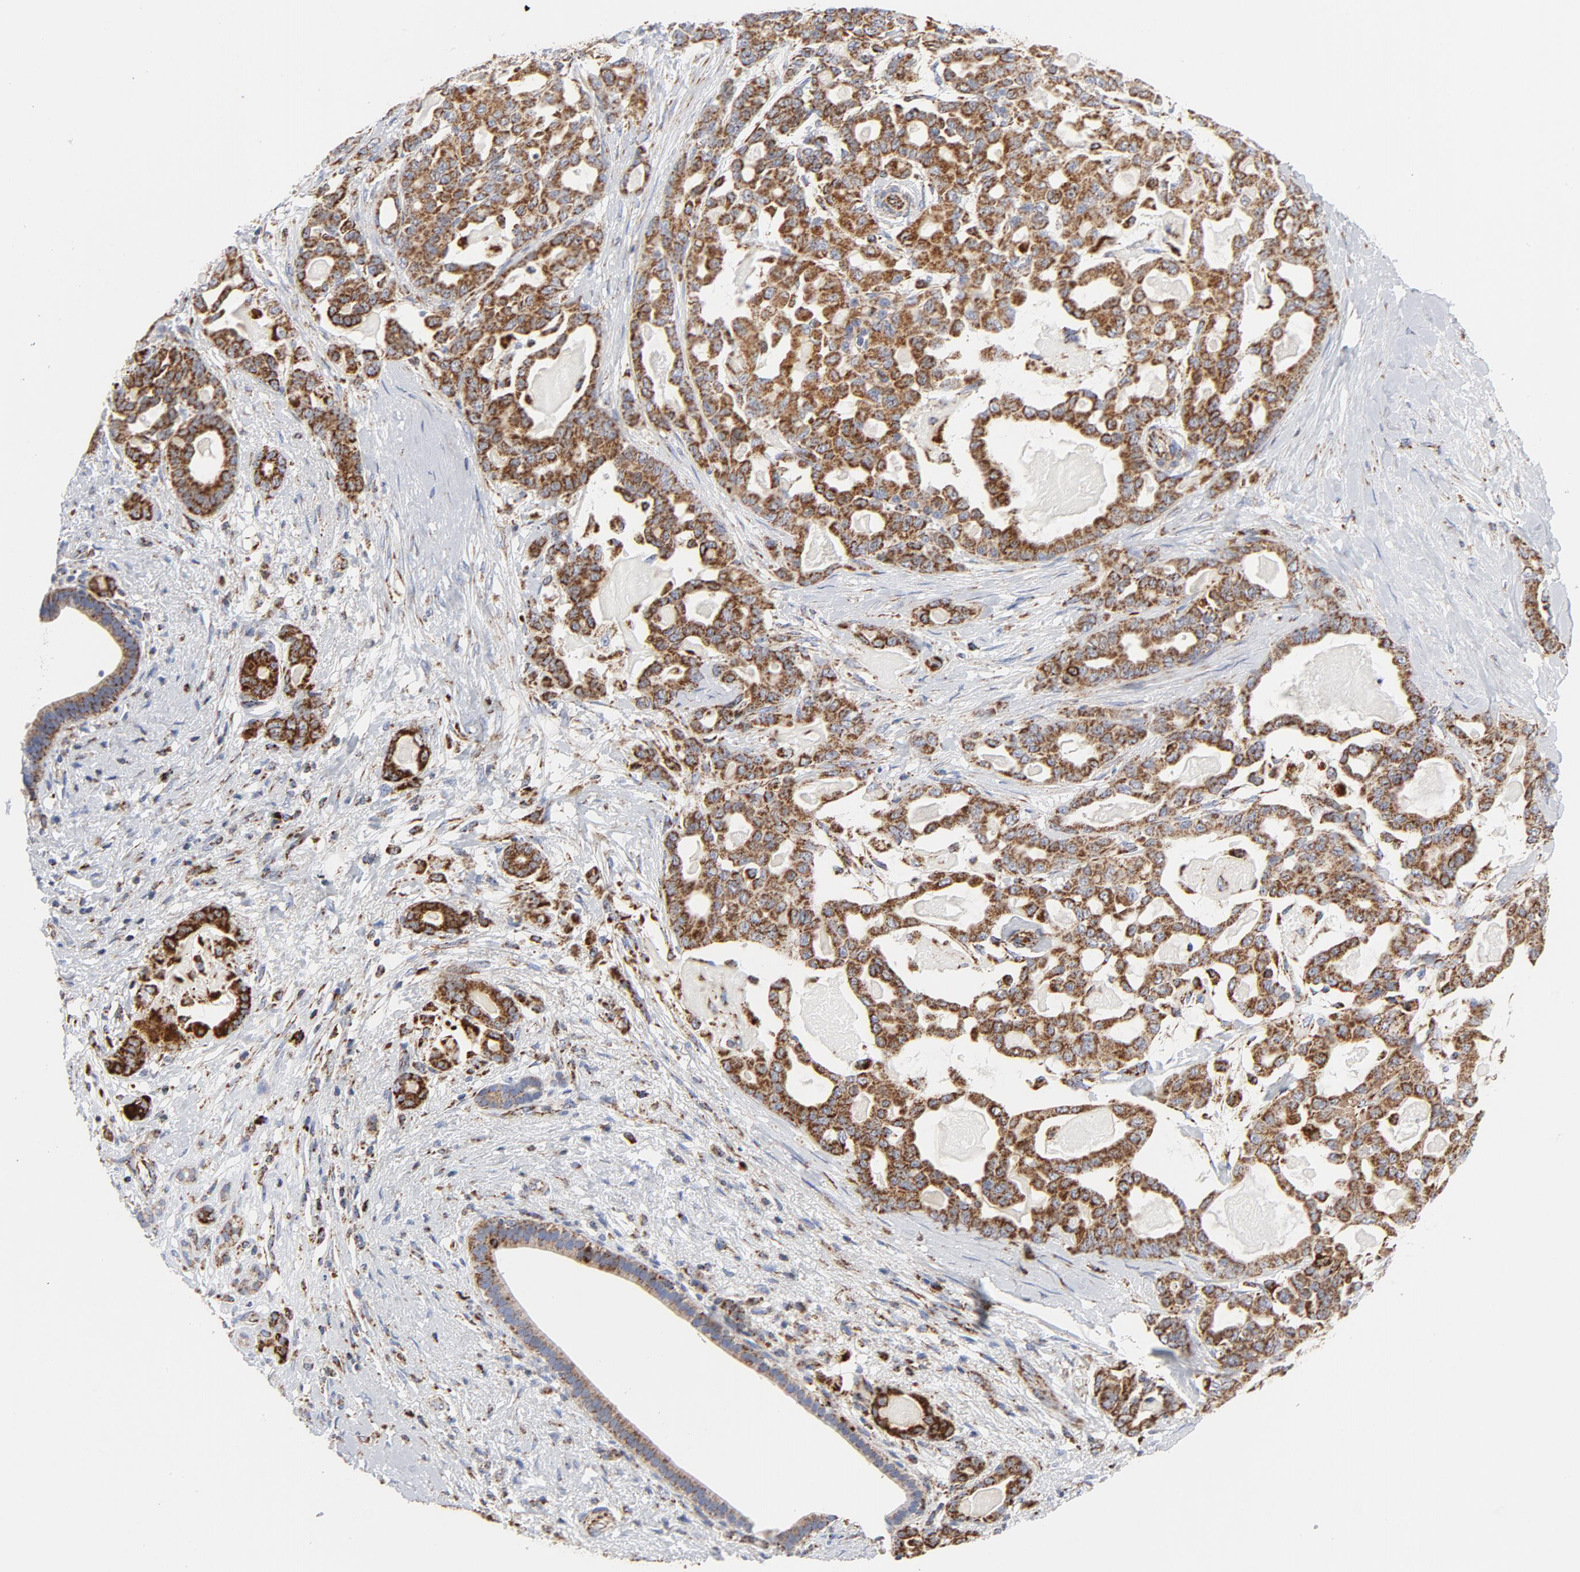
{"staining": {"intensity": "moderate", "quantity": ">75%", "location": "cytoplasmic/membranous"}, "tissue": "pancreatic cancer", "cell_type": "Tumor cells", "image_type": "cancer", "snomed": [{"axis": "morphology", "description": "Adenocarcinoma, NOS"}, {"axis": "topography", "description": "Pancreas"}], "caption": "IHC (DAB (3,3'-diaminobenzidine)) staining of pancreatic cancer (adenocarcinoma) exhibits moderate cytoplasmic/membranous protein expression in approximately >75% of tumor cells. The staining is performed using DAB (3,3'-diaminobenzidine) brown chromogen to label protein expression. The nuclei are counter-stained blue using hematoxylin.", "gene": "CYCS", "patient": {"sex": "male", "age": 63}}